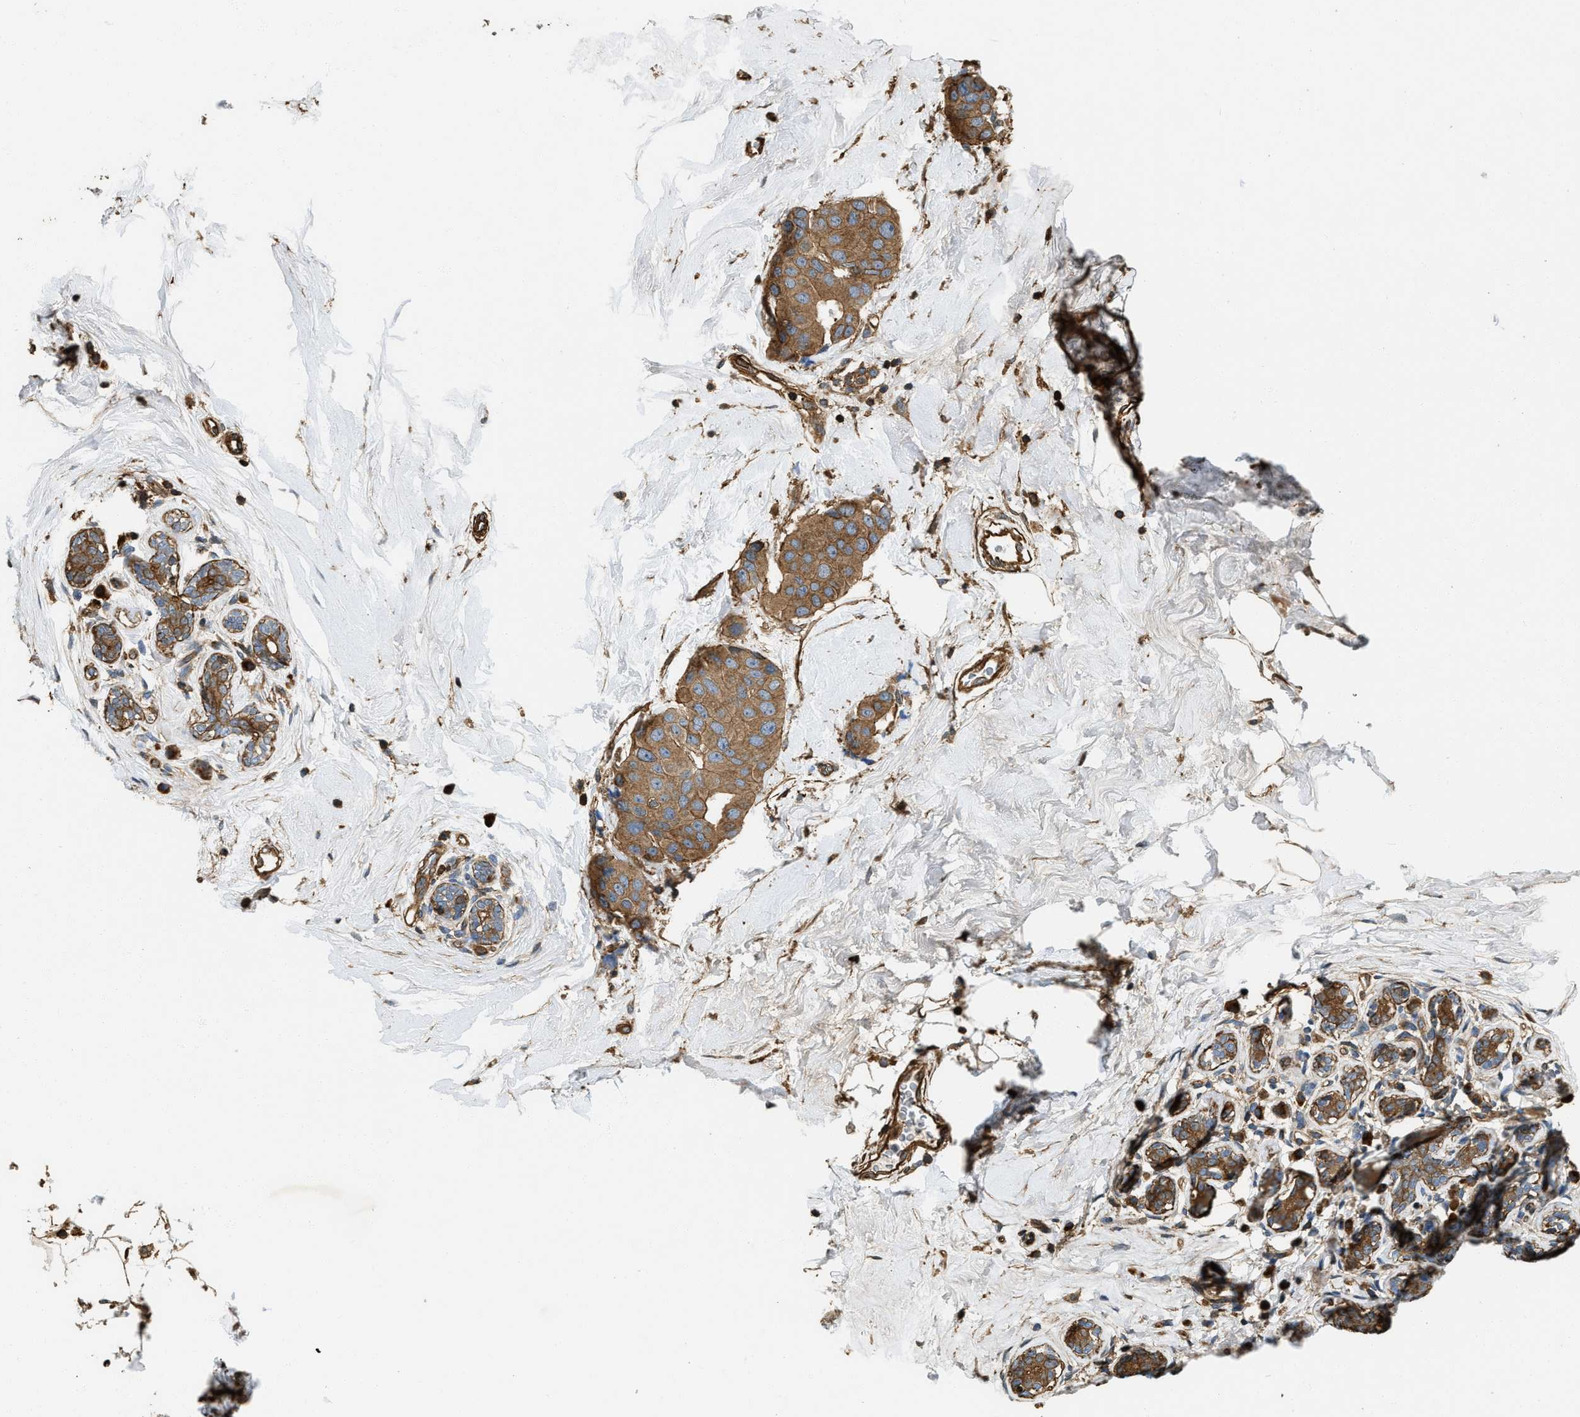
{"staining": {"intensity": "moderate", "quantity": ">75%", "location": "cytoplasmic/membranous"}, "tissue": "breast cancer", "cell_type": "Tumor cells", "image_type": "cancer", "snomed": [{"axis": "morphology", "description": "Normal tissue, NOS"}, {"axis": "morphology", "description": "Duct carcinoma"}, {"axis": "topography", "description": "Breast"}], "caption": "A micrograph of human breast cancer stained for a protein exhibits moderate cytoplasmic/membranous brown staining in tumor cells. The protein is shown in brown color, while the nuclei are stained blue.", "gene": "YARS1", "patient": {"sex": "female", "age": 39}}